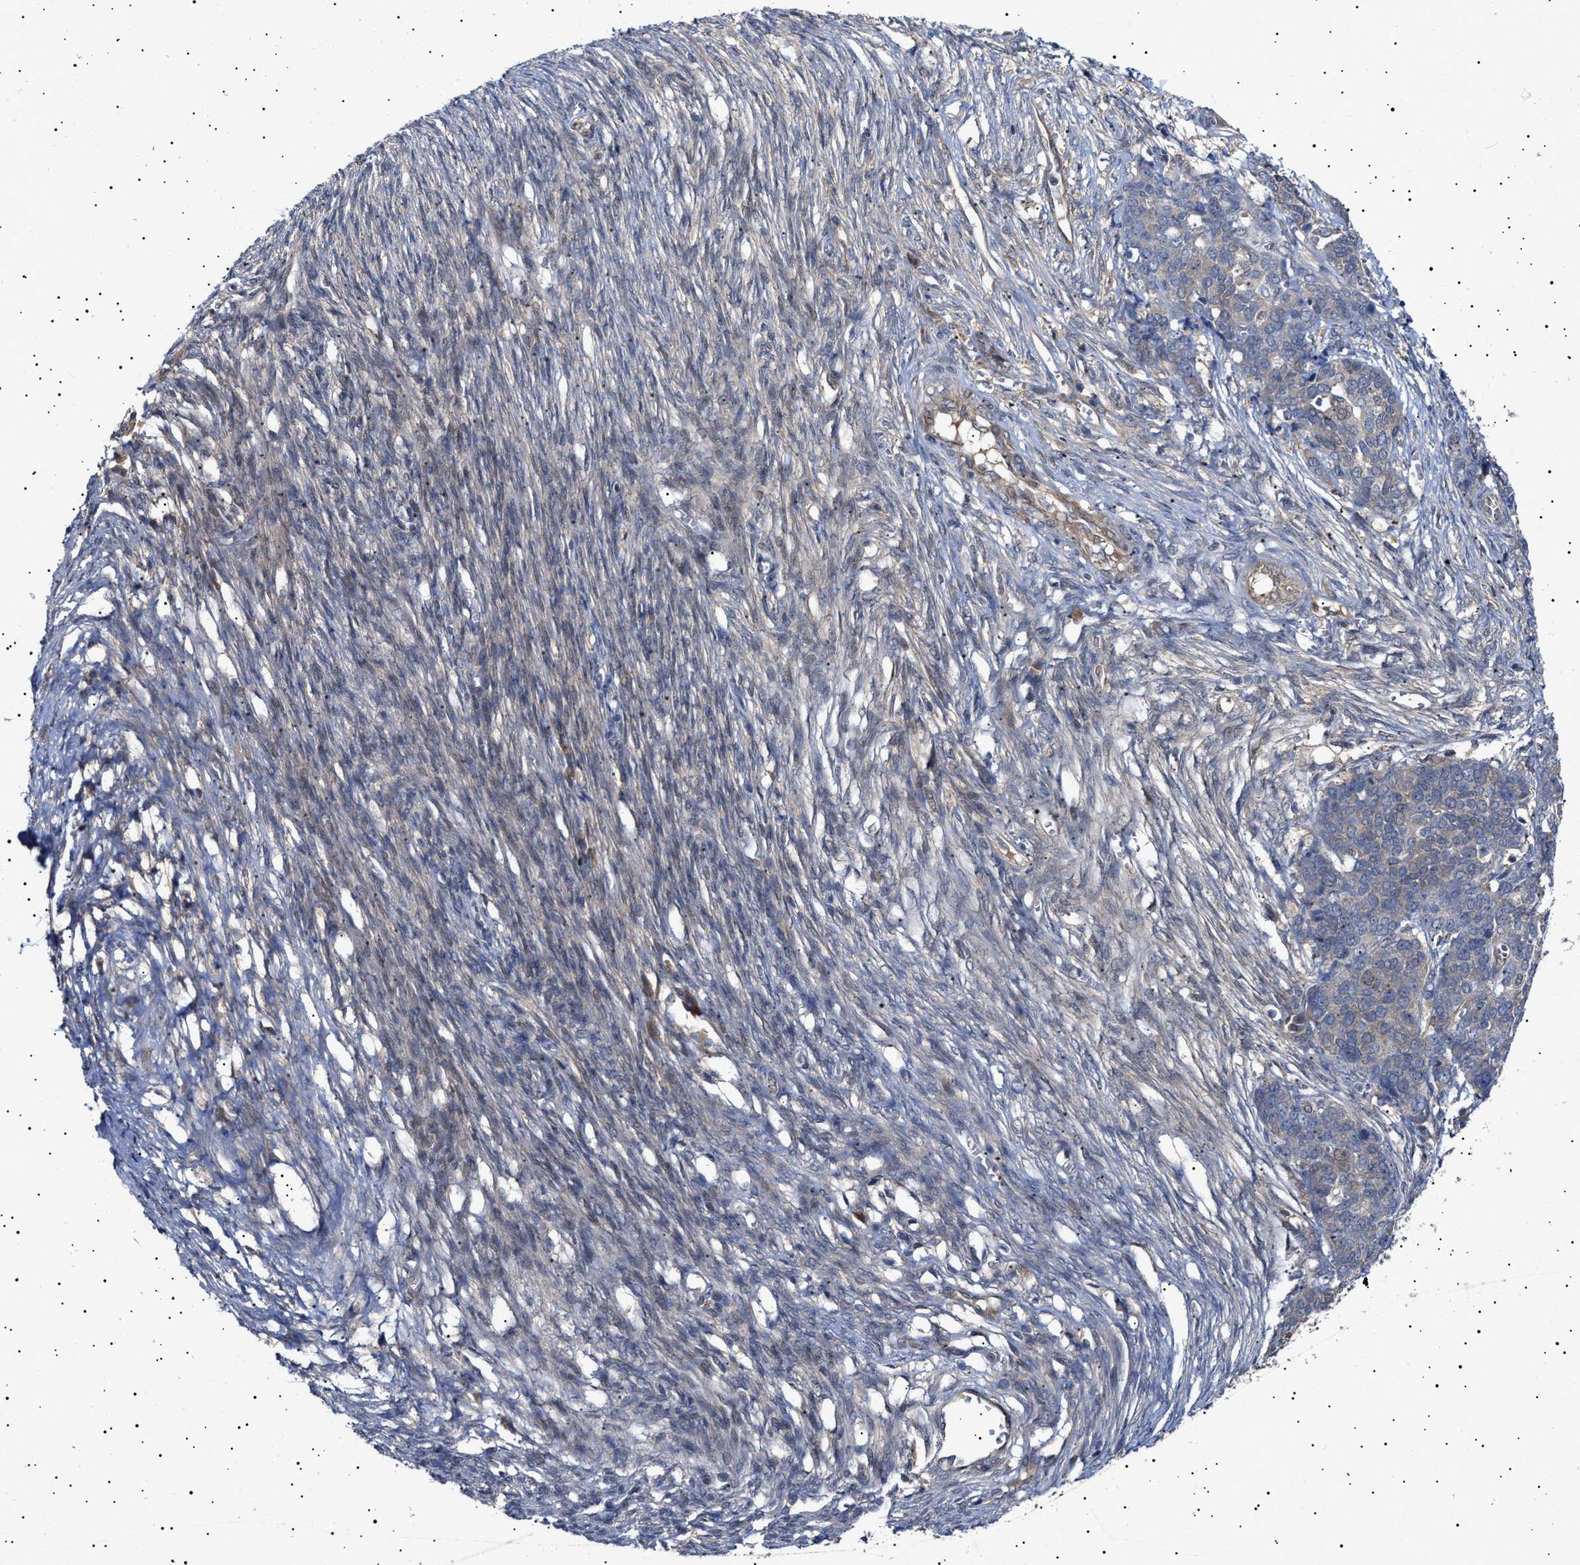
{"staining": {"intensity": "weak", "quantity": "<25%", "location": "cytoplasmic/membranous"}, "tissue": "ovarian cancer", "cell_type": "Tumor cells", "image_type": "cancer", "snomed": [{"axis": "morphology", "description": "Cystadenocarcinoma, serous, NOS"}, {"axis": "topography", "description": "Ovary"}], "caption": "There is no significant positivity in tumor cells of ovarian cancer.", "gene": "NPLOC4", "patient": {"sex": "female", "age": 44}}